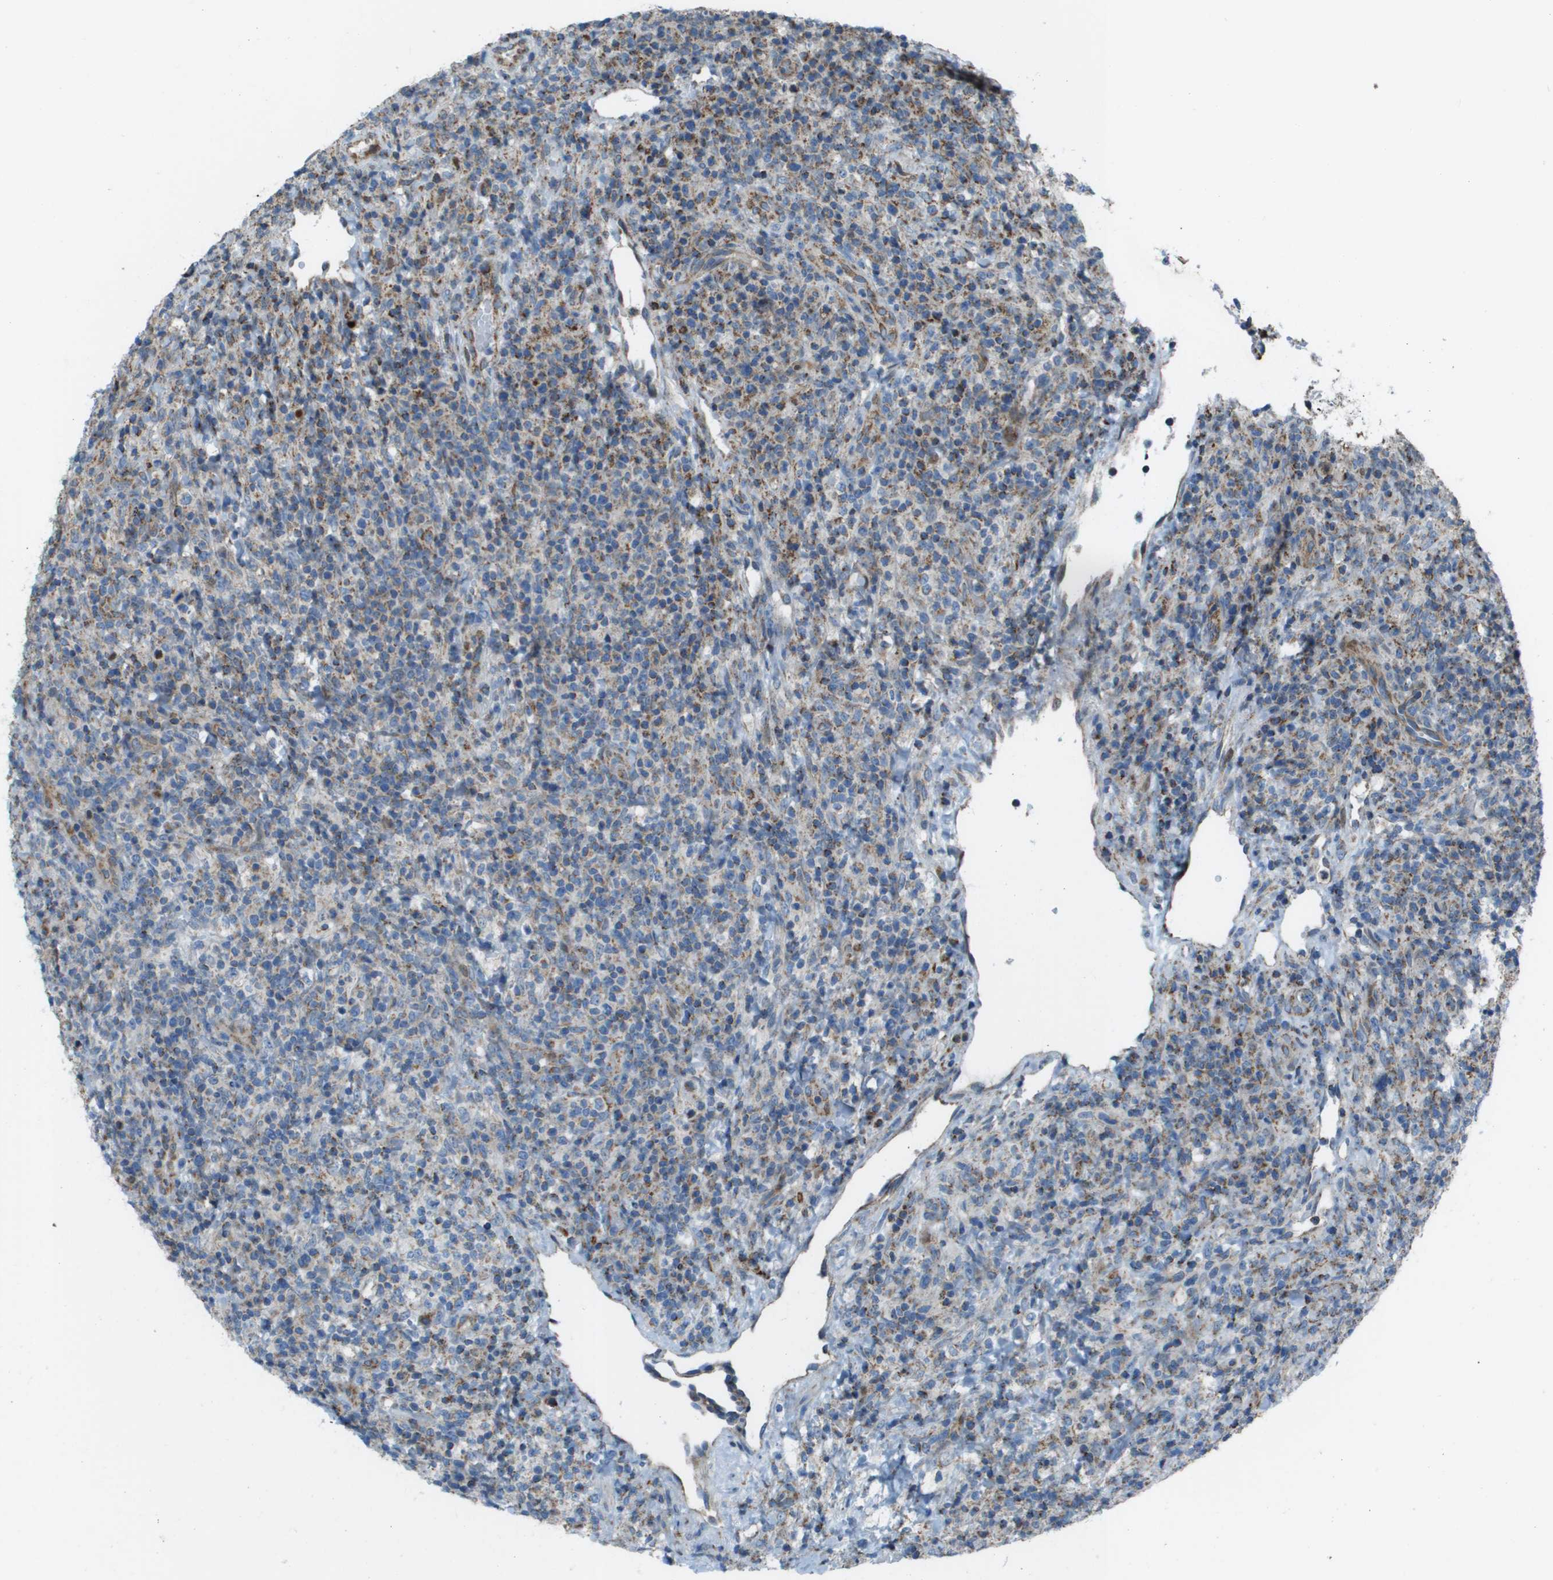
{"staining": {"intensity": "weak", "quantity": "25%-75%", "location": "cytoplasmic/membranous"}, "tissue": "lymphoma", "cell_type": "Tumor cells", "image_type": "cancer", "snomed": [{"axis": "morphology", "description": "Malignant lymphoma, non-Hodgkin's type, High grade"}, {"axis": "topography", "description": "Lymph node"}], "caption": "Immunohistochemical staining of lymphoma demonstrates low levels of weak cytoplasmic/membranous expression in about 25%-75% of tumor cells.", "gene": "MGAT3", "patient": {"sex": "female", "age": 76}}